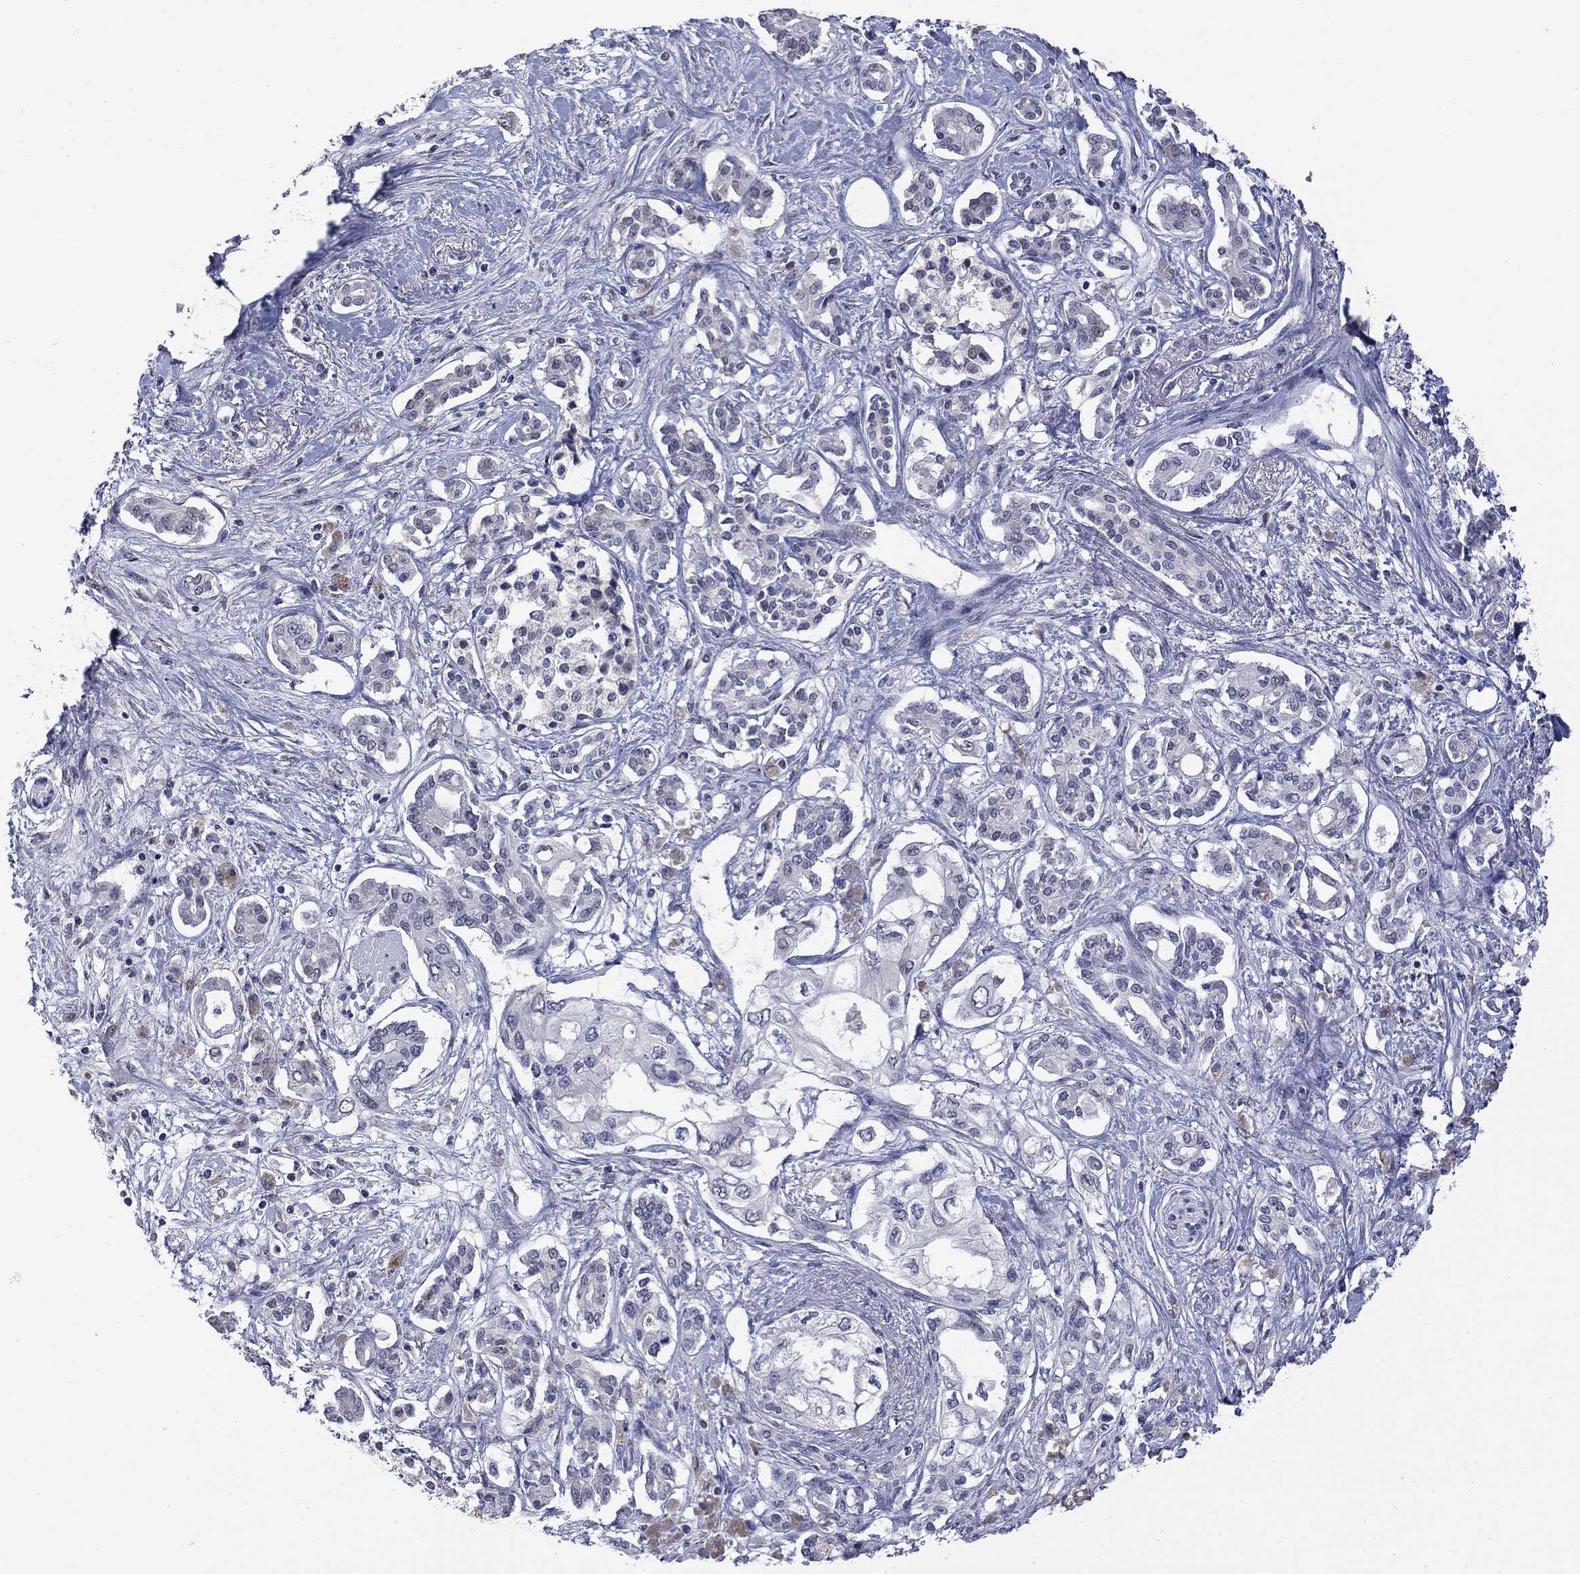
{"staining": {"intensity": "negative", "quantity": "none", "location": "none"}, "tissue": "pancreatic cancer", "cell_type": "Tumor cells", "image_type": "cancer", "snomed": [{"axis": "morphology", "description": "Adenocarcinoma, NOS"}, {"axis": "topography", "description": "Pancreas"}], "caption": "IHC of adenocarcinoma (pancreatic) exhibits no expression in tumor cells.", "gene": "SLC51A", "patient": {"sex": "female", "age": 63}}